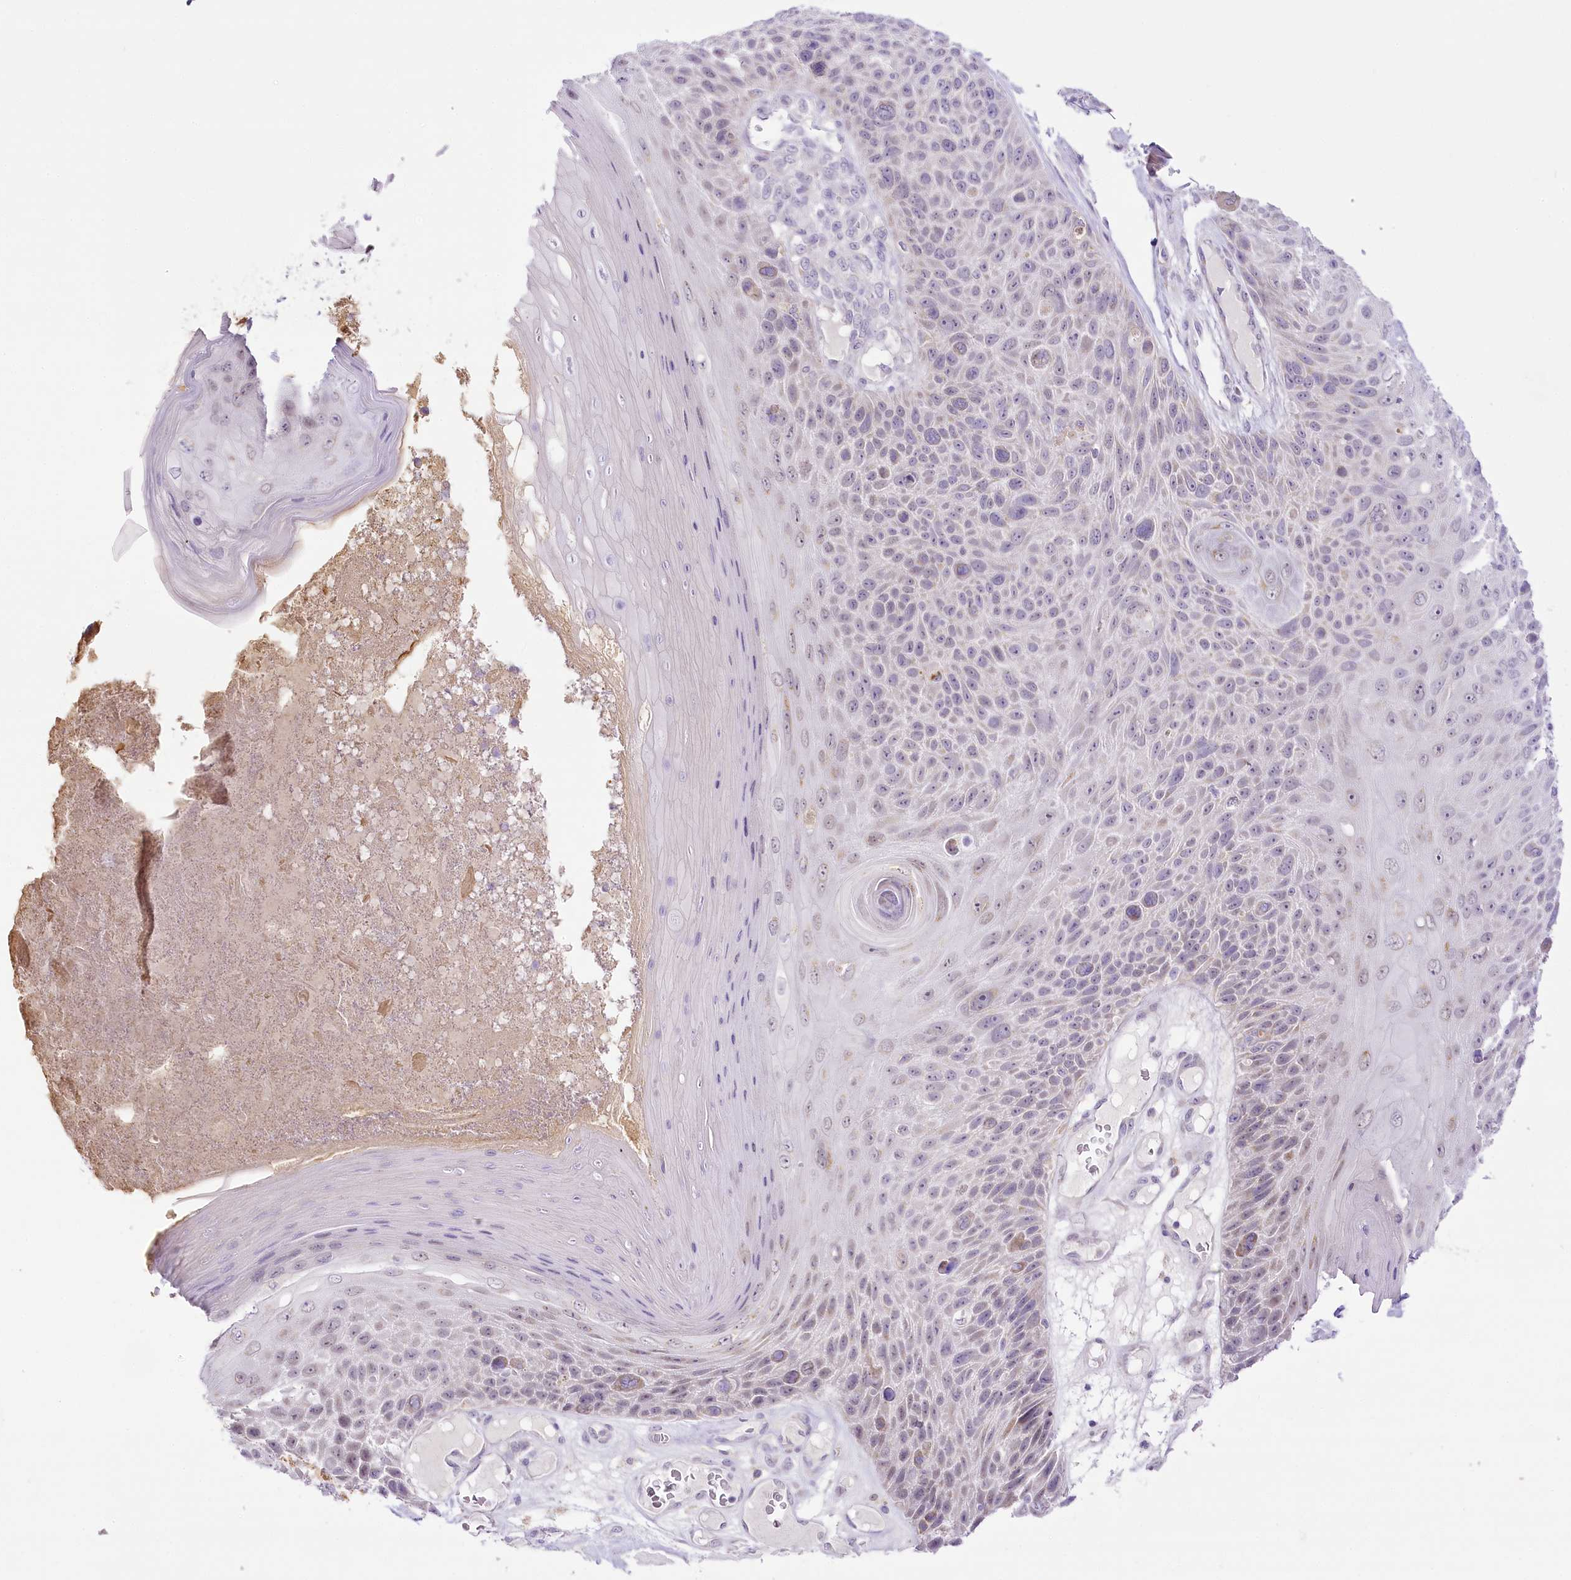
{"staining": {"intensity": "negative", "quantity": "none", "location": "none"}, "tissue": "skin cancer", "cell_type": "Tumor cells", "image_type": "cancer", "snomed": [{"axis": "morphology", "description": "Squamous cell carcinoma, NOS"}, {"axis": "topography", "description": "Skin"}], "caption": "High magnification brightfield microscopy of skin squamous cell carcinoma stained with DAB (3,3'-diaminobenzidine) (brown) and counterstained with hematoxylin (blue): tumor cells show no significant positivity.", "gene": "CCDC30", "patient": {"sex": "female", "age": 88}}